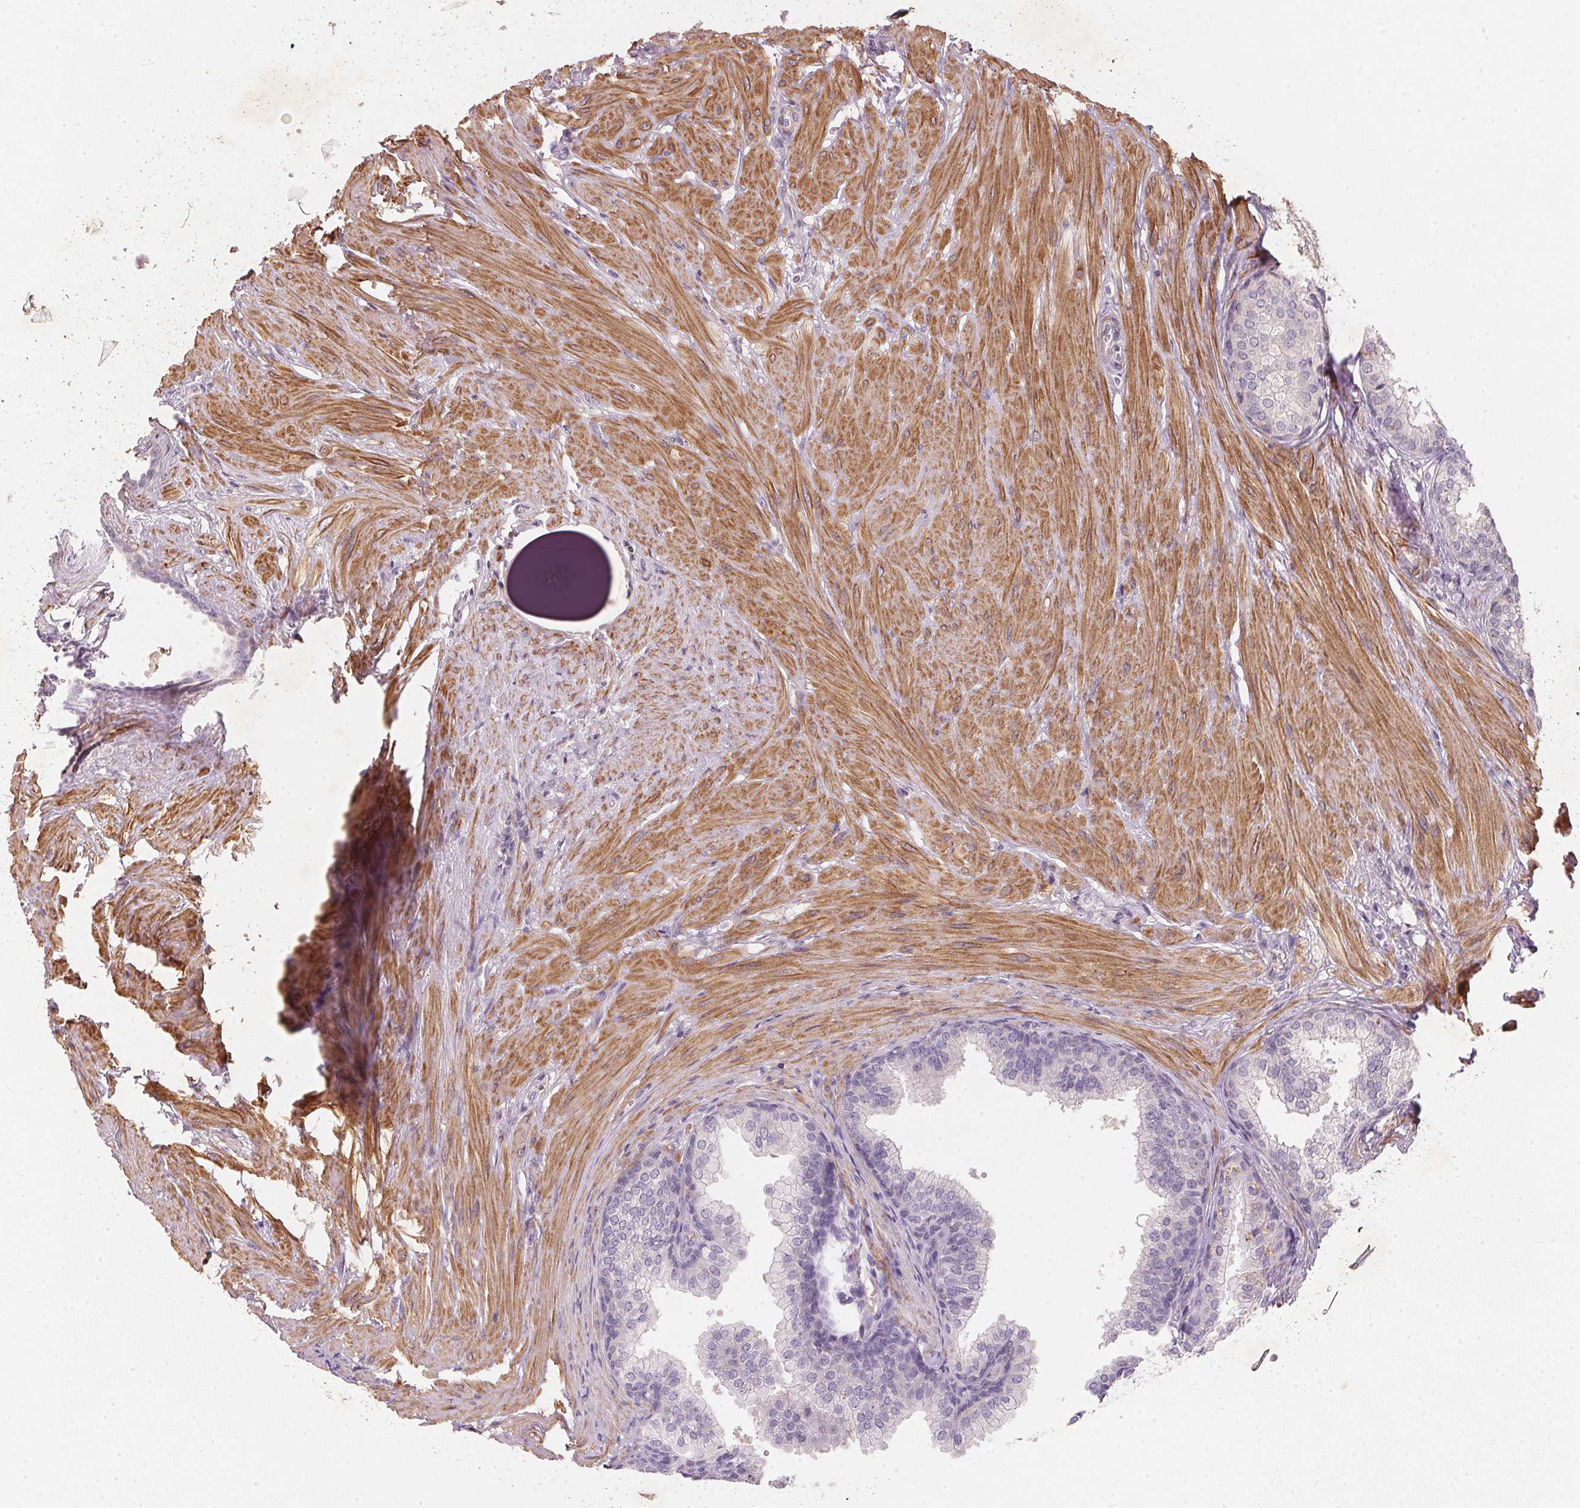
{"staining": {"intensity": "negative", "quantity": "none", "location": "none"}, "tissue": "prostate", "cell_type": "Glandular cells", "image_type": "normal", "snomed": [{"axis": "morphology", "description": "Normal tissue, NOS"}, {"axis": "topography", "description": "Prostate"}, {"axis": "topography", "description": "Peripheral nerve tissue"}], "caption": "This image is of benign prostate stained with IHC to label a protein in brown with the nuclei are counter-stained blue. There is no staining in glandular cells.", "gene": "KCNK15", "patient": {"sex": "male", "age": 55}}